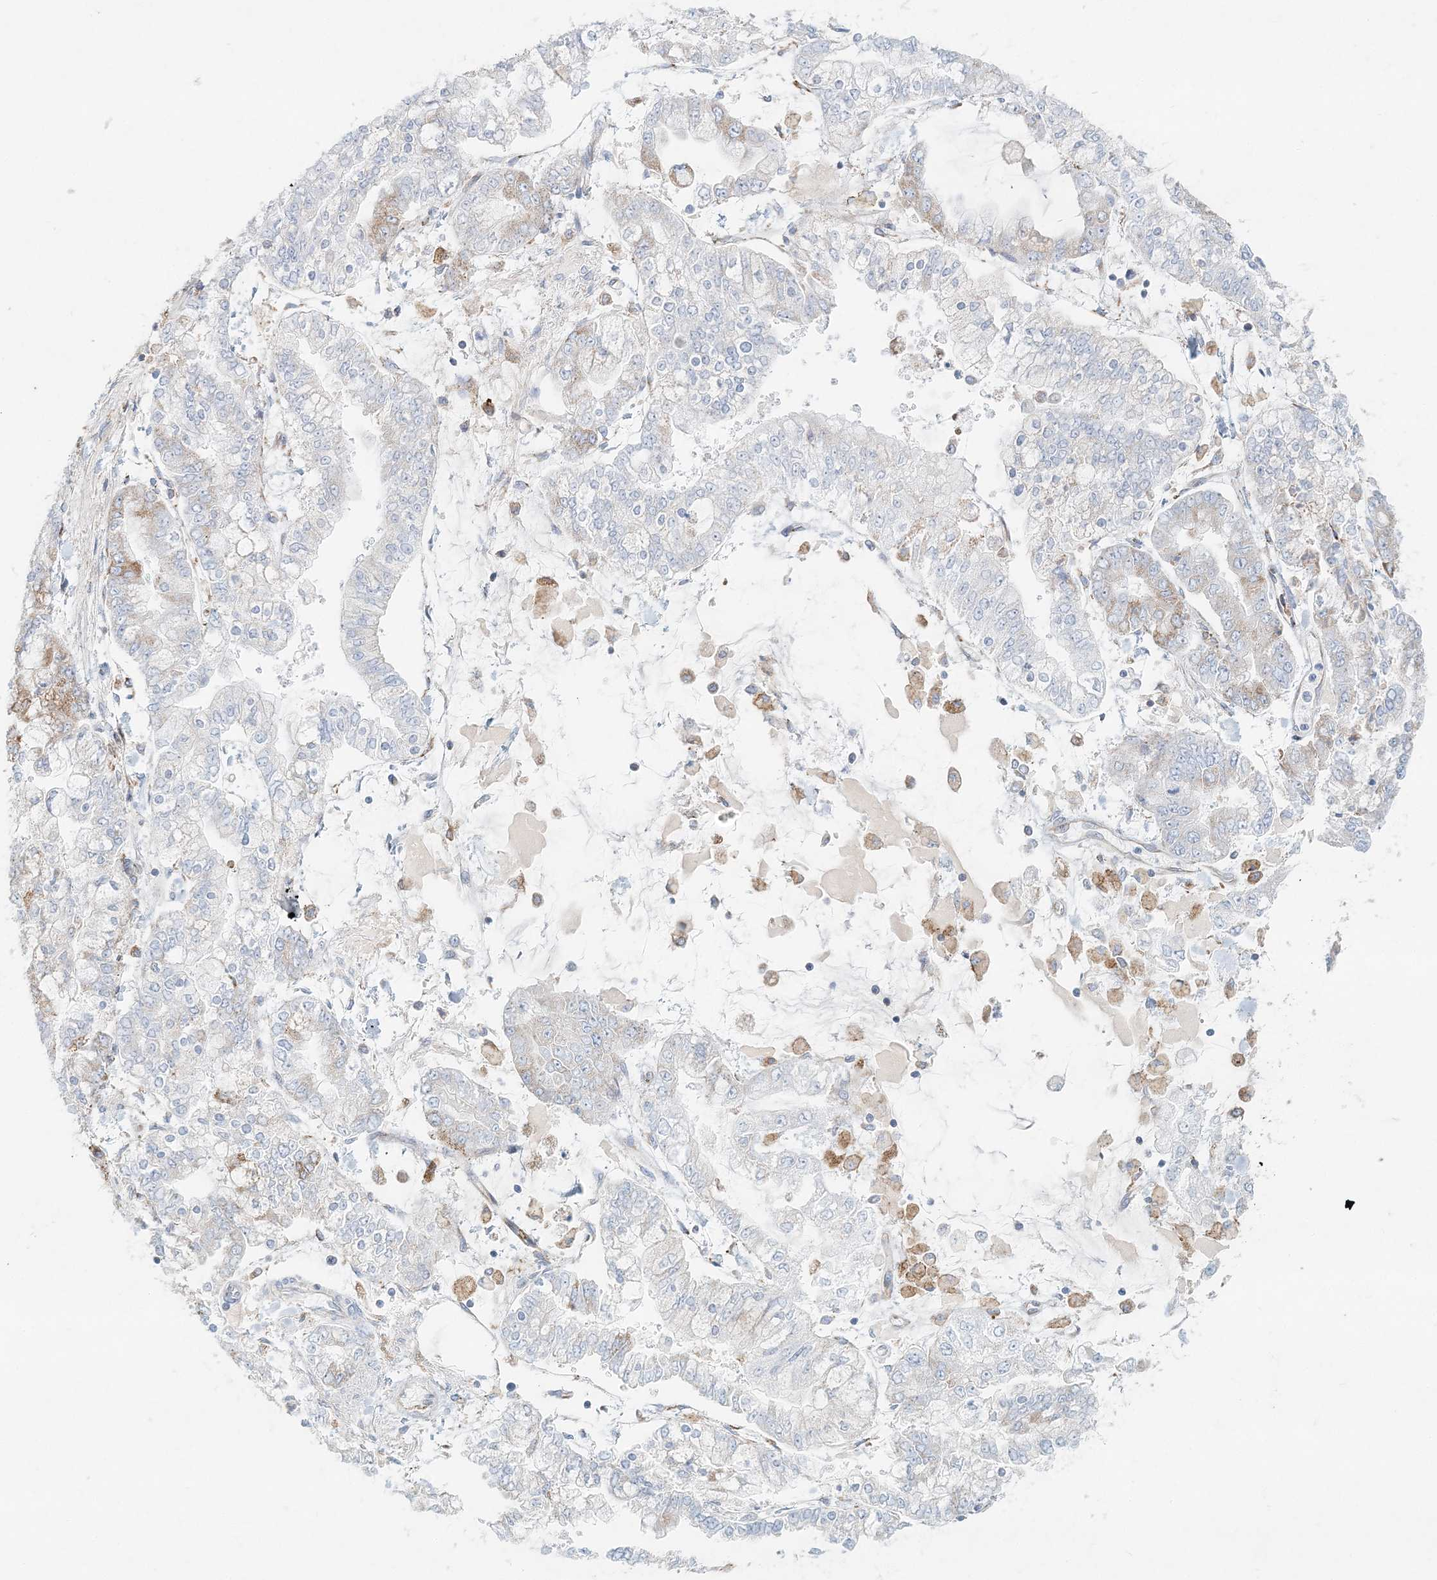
{"staining": {"intensity": "negative", "quantity": "none", "location": "none"}, "tissue": "stomach cancer", "cell_type": "Tumor cells", "image_type": "cancer", "snomed": [{"axis": "morphology", "description": "Normal tissue, NOS"}, {"axis": "morphology", "description": "Adenocarcinoma, NOS"}, {"axis": "topography", "description": "Stomach, upper"}, {"axis": "topography", "description": "Stomach"}], "caption": "A high-resolution histopathology image shows IHC staining of adenocarcinoma (stomach), which displays no significant expression in tumor cells.", "gene": "STK11IP", "patient": {"sex": "male", "age": 76}}